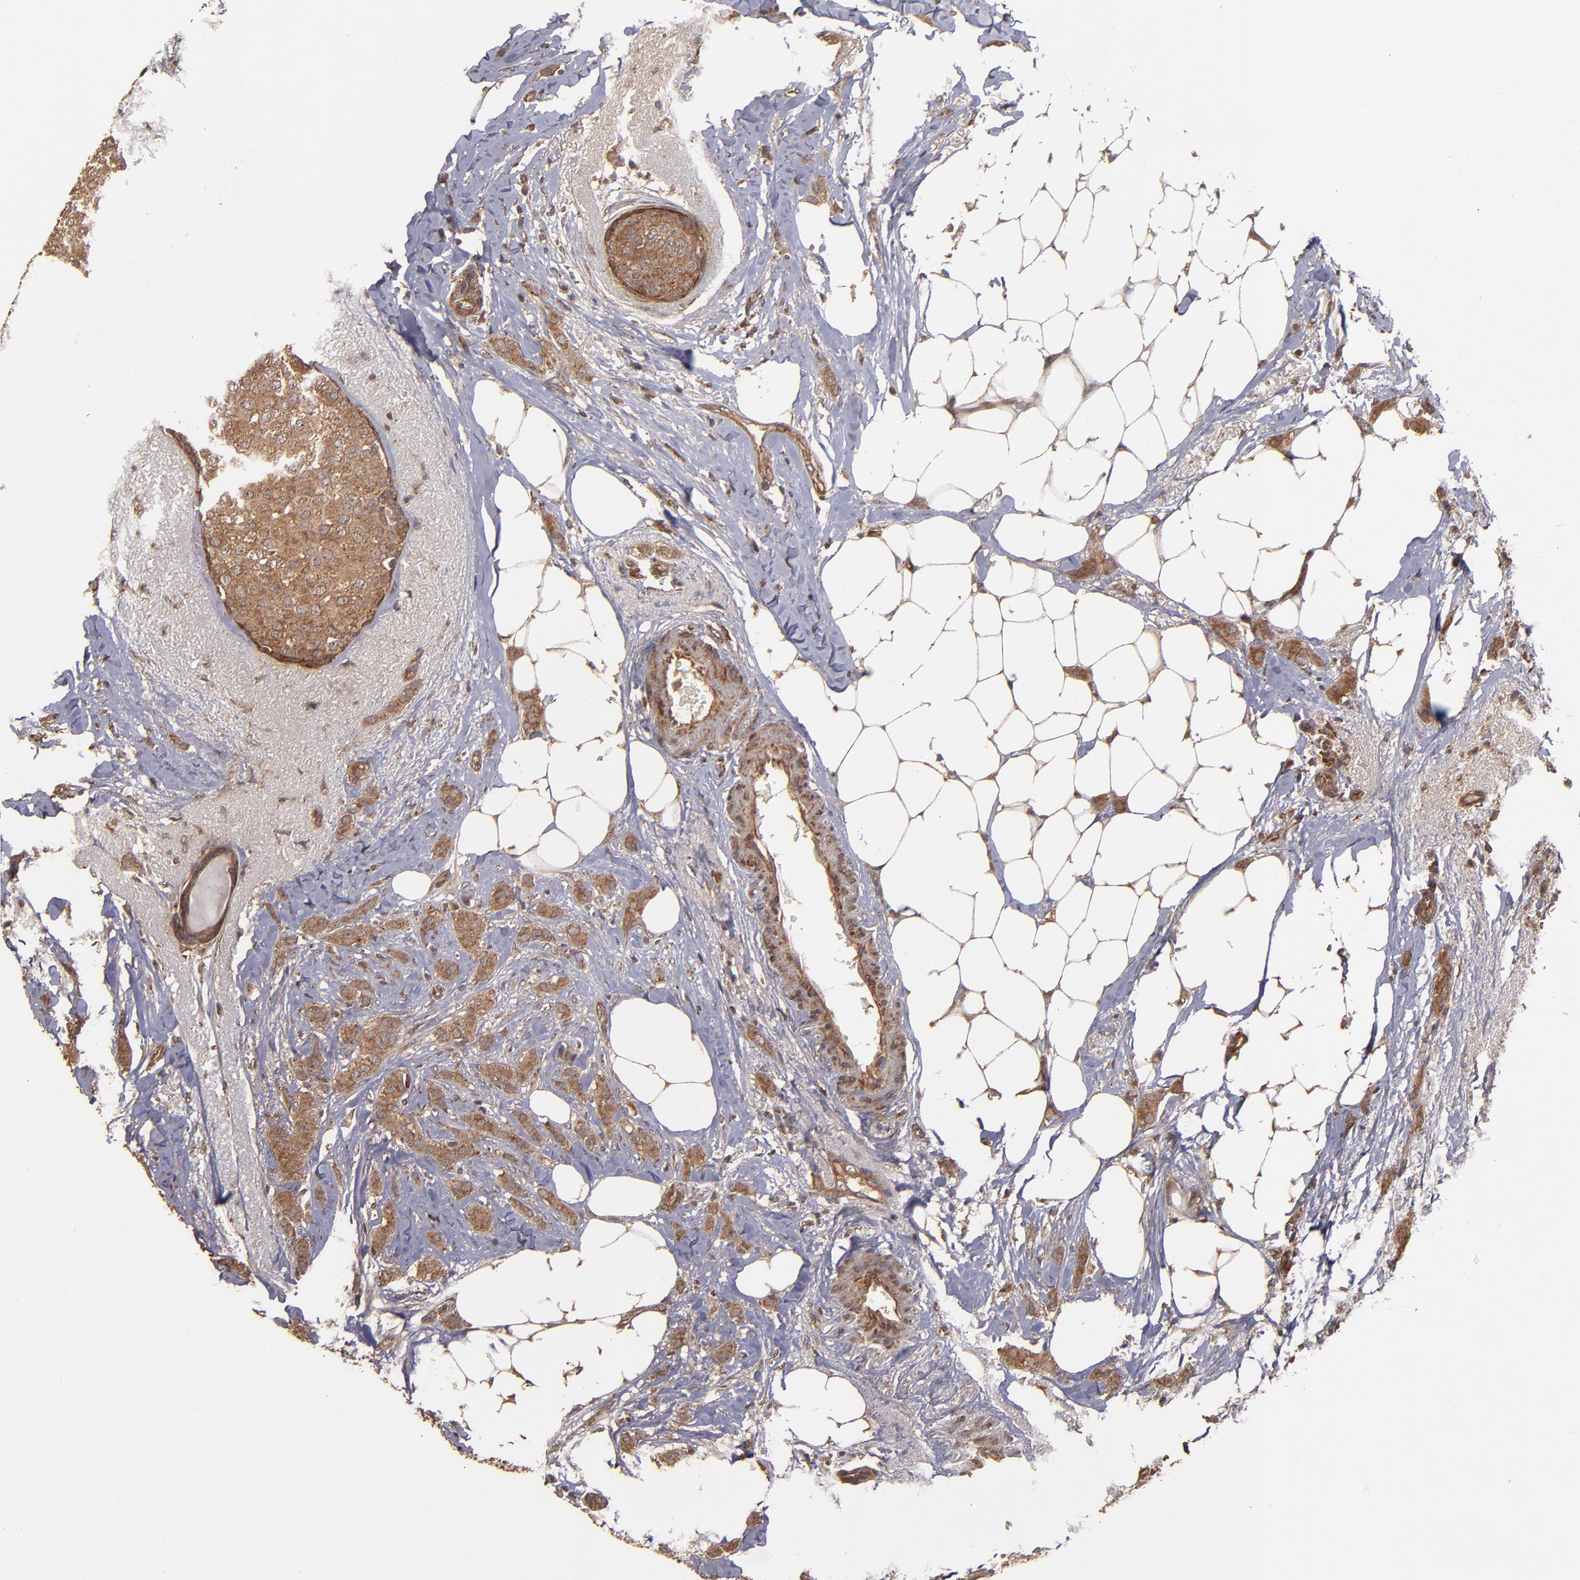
{"staining": {"intensity": "moderate", "quantity": ">75%", "location": "cytoplasmic/membranous"}, "tissue": "breast cancer", "cell_type": "Tumor cells", "image_type": "cancer", "snomed": [{"axis": "morphology", "description": "Lobular carcinoma"}, {"axis": "topography", "description": "Breast"}], "caption": "Breast cancer stained with immunohistochemistry (IHC) demonstrates moderate cytoplasmic/membranous positivity in approximately >75% of tumor cells. (brown staining indicates protein expression, while blue staining denotes nuclei).", "gene": "TXNDC16", "patient": {"sex": "female", "age": 55}}